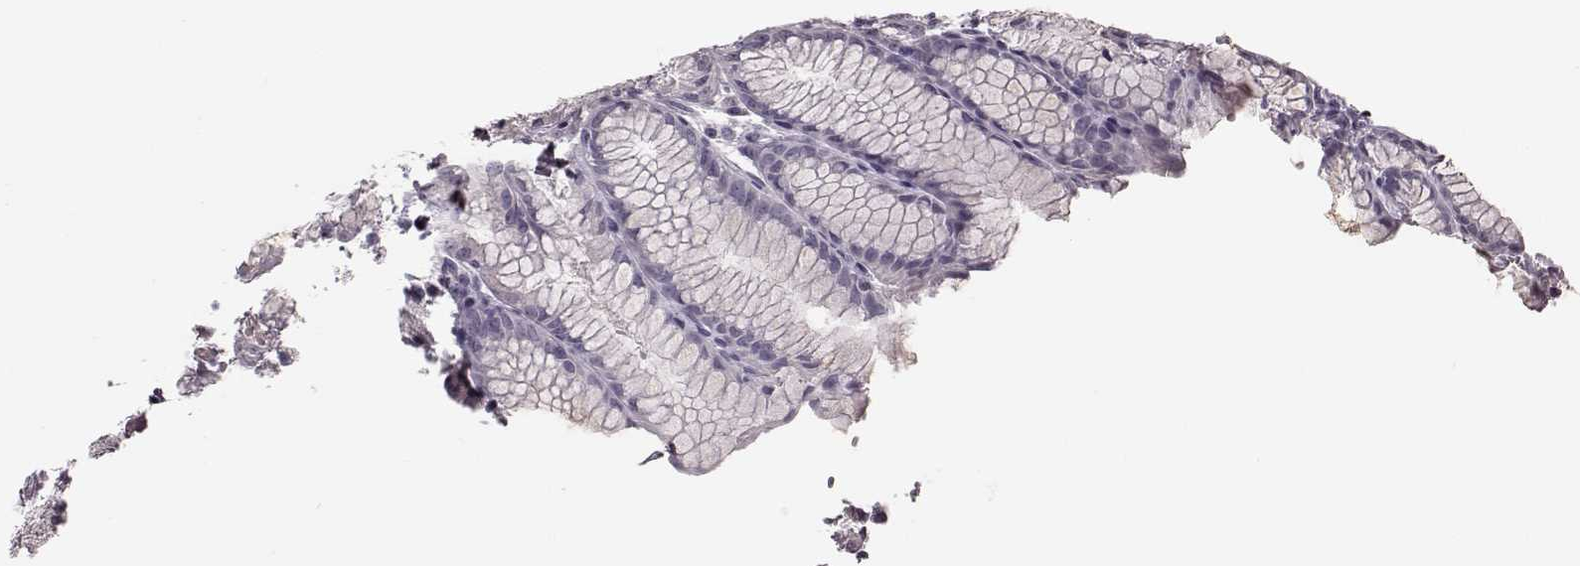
{"staining": {"intensity": "weak", "quantity": "<25%", "location": "cytoplasmic/membranous"}, "tissue": "stomach", "cell_type": "Glandular cells", "image_type": "normal", "snomed": [{"axis": "morphology", "description": "Normal tissue, NOS"}, {"axis": "topography", "description": "Stomach, upper"}], "caption": "This is an IHC photomicrograph of normal stomach. There is no expression in glandular cells.", "gene": "ZNF433", "patient": {"sex": "male", "age": 47}}